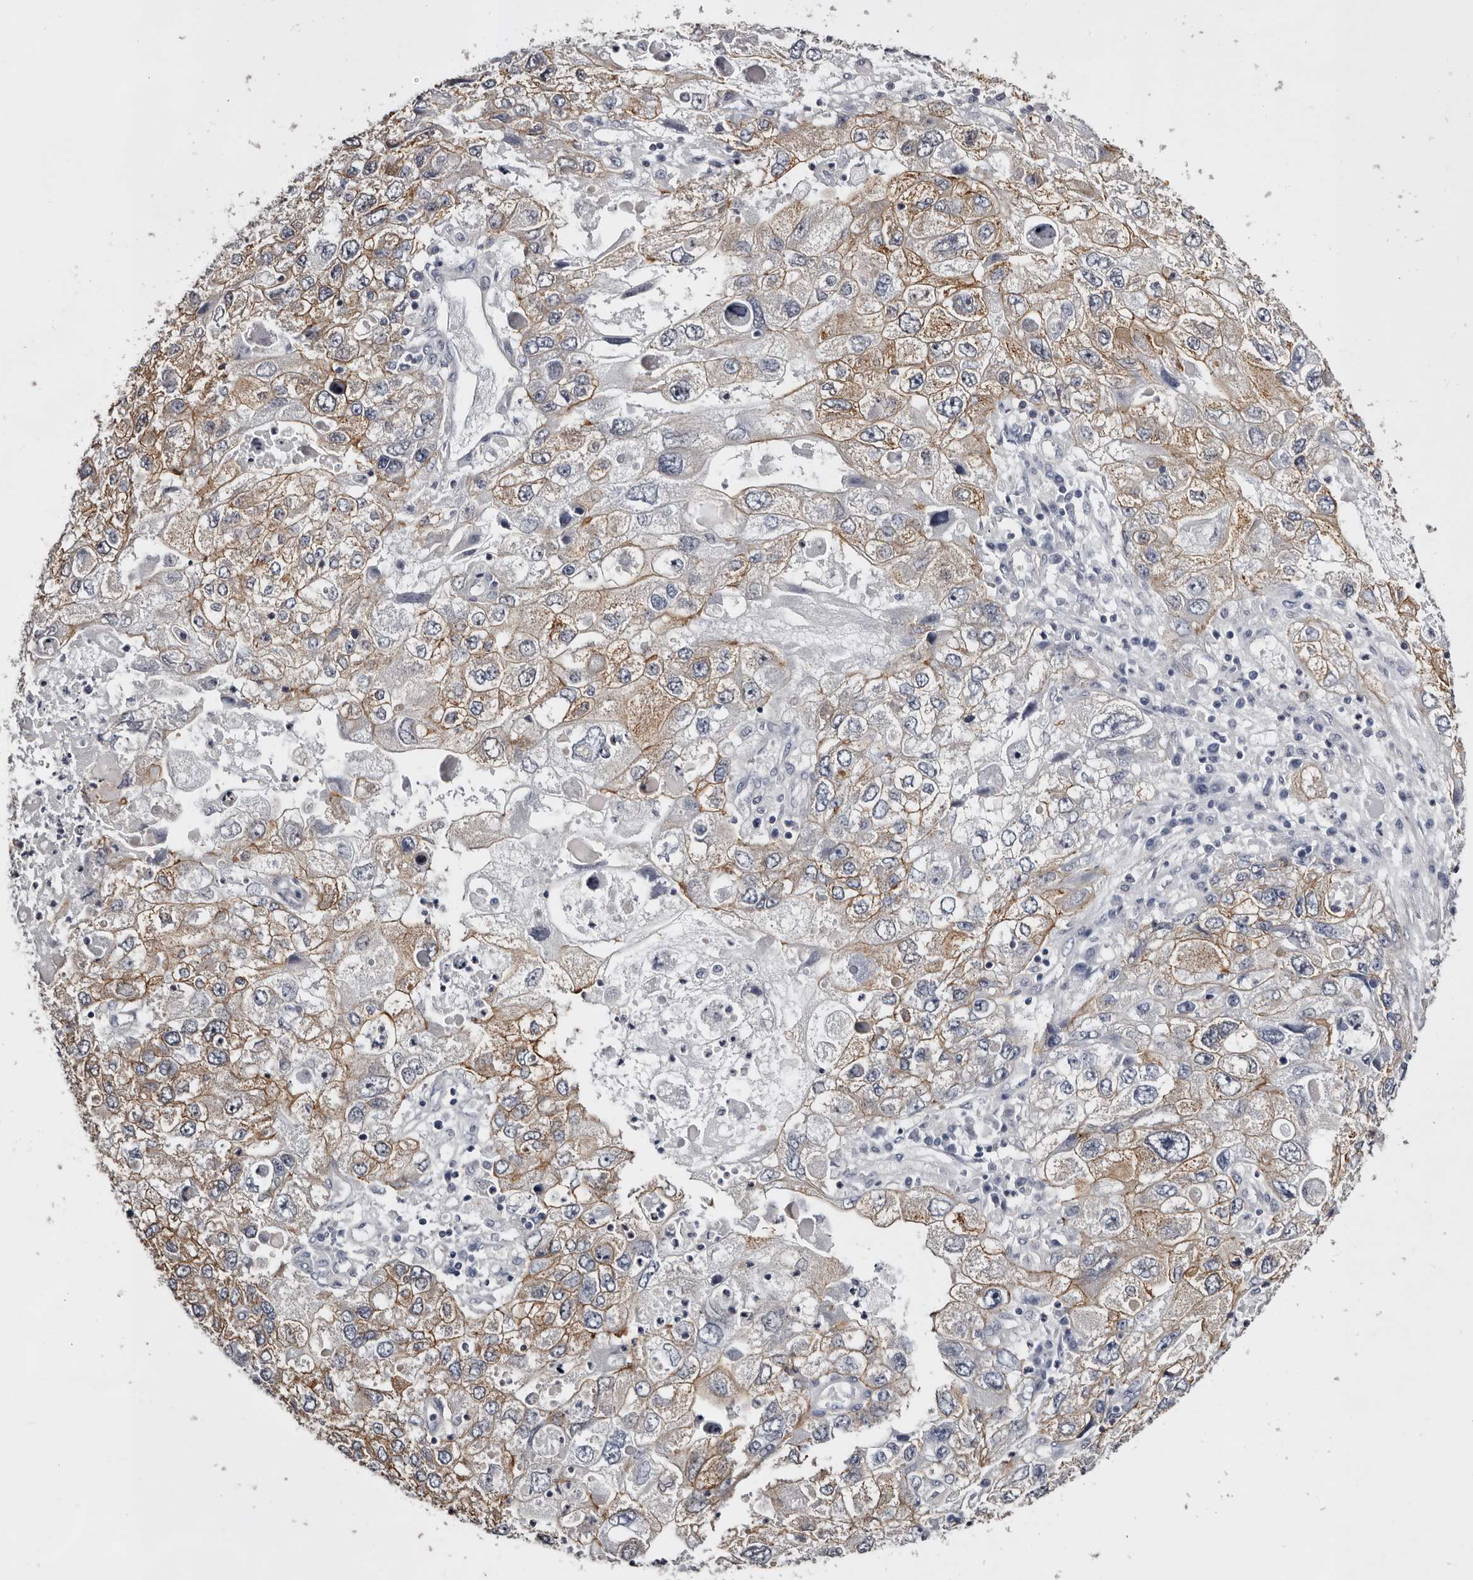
{"staining": {"intensity": "moderate", "quantity": ">75%", "location": "cytoplasmic/membranous"}, "tissue": "endometrial cancer", "cell_type": "Tumor cells", "image_type": "cancer", "snomed": [{"axis": "morphology", "description": "Adenocarcinoma, NOS"}, {"axis": "topography", "description": "Endometrium"}], "caption": "Tumor cells display medium levels of moderate cytoplasmic/membranous staining in approximately >75% of cells in human adenocarcinoma (endometrial). (DAB = brown stain, brightfield microscopy at high magnification).", "gene": "LAD1", "patient": {"sex": "female", "age": 49}}